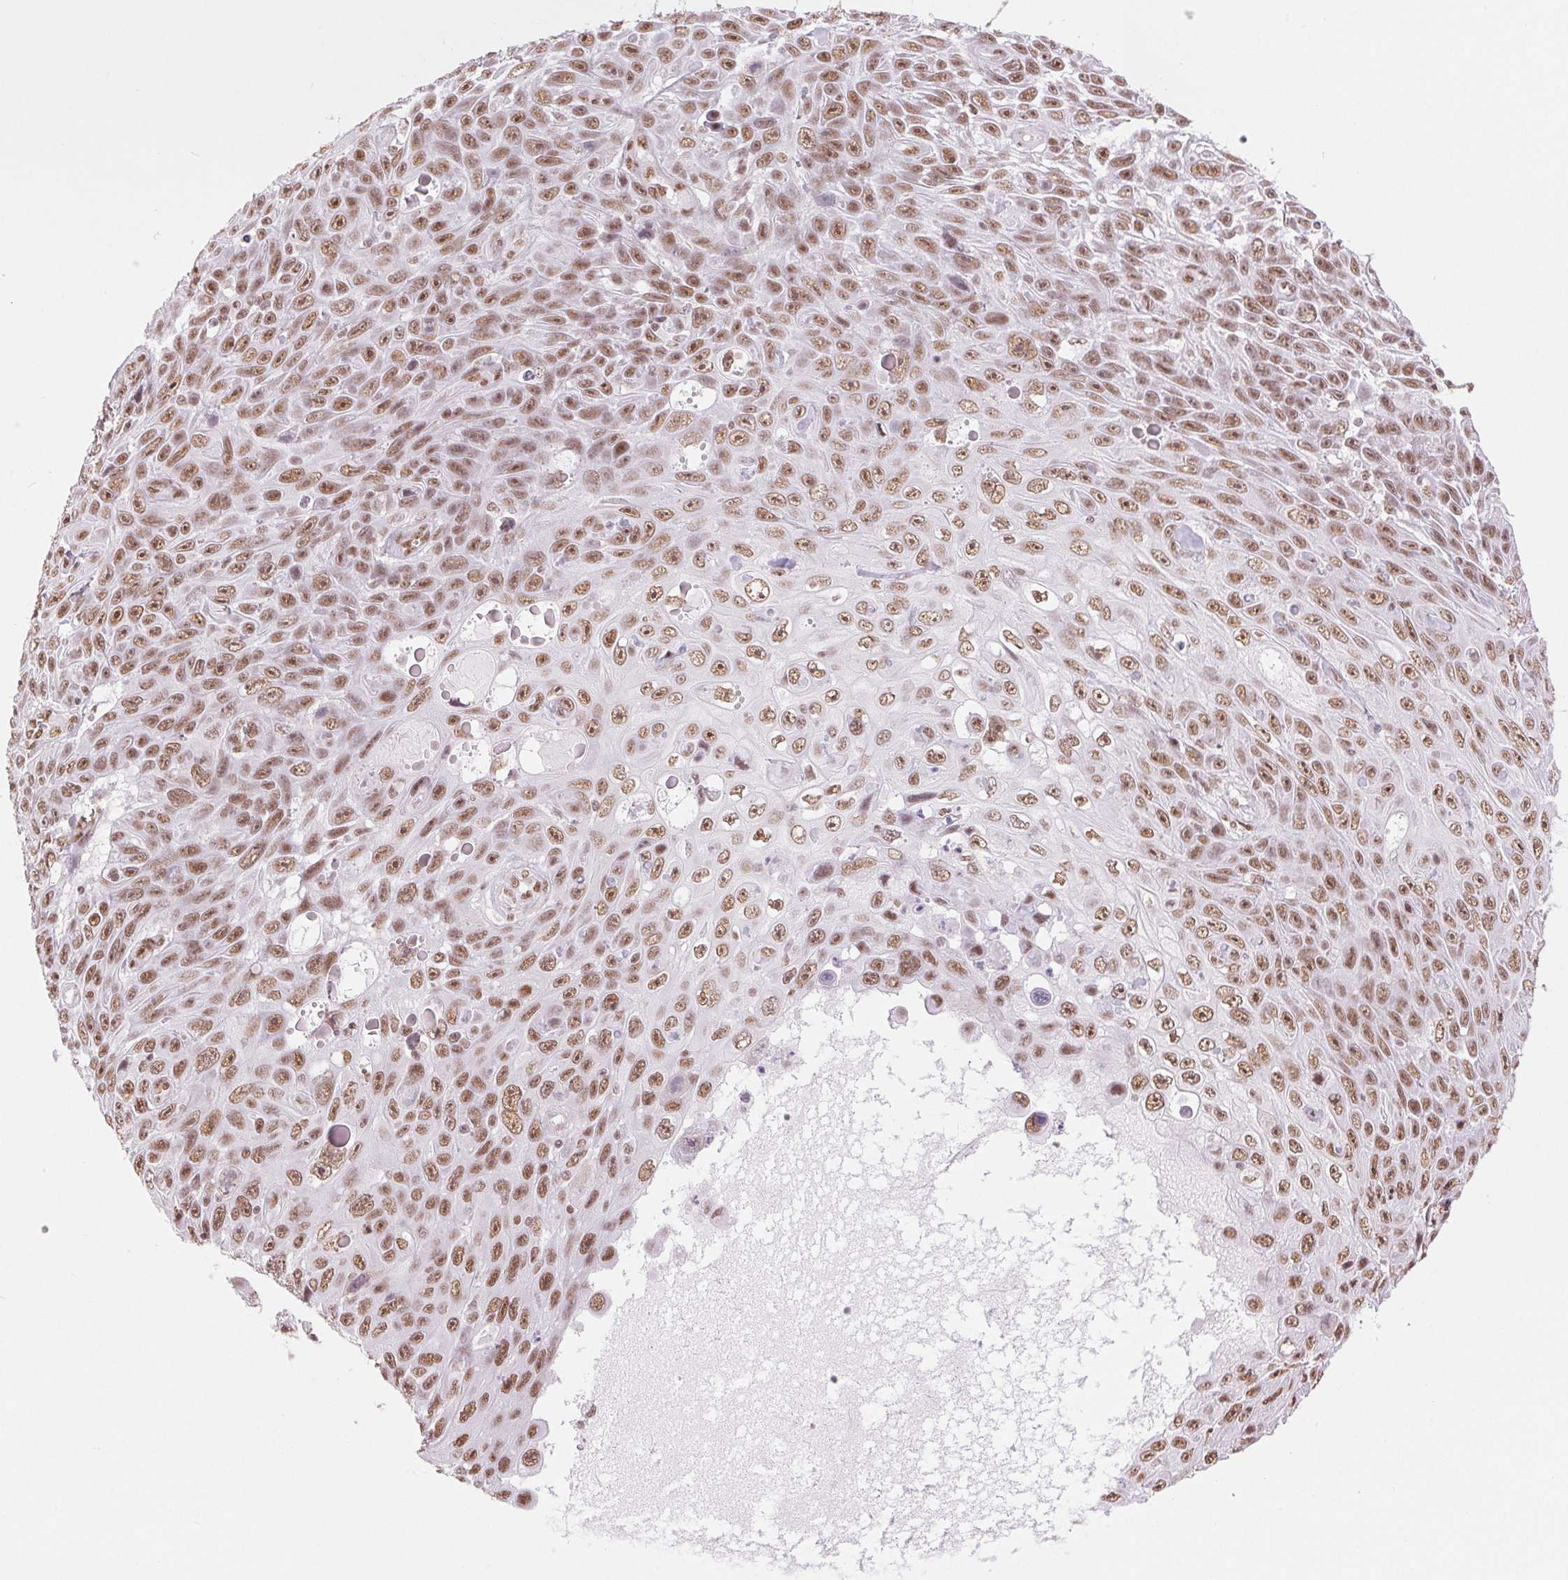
{"staining": {"intensity": "moderate", "quantity": ">75%", "location": "nuclear"}, "tissue": "skin cancer", "cell_type": "Tumor cells", "image_type": "cancer", "snomed": [{"axis": "morphology", "description": "Squamous cell carcinoma, NOS"}, {"axis": "topography", "description": "Skin"}], "caption": "Immunohistochemistry (IHC) of skin cancer displays medium levels of moderate nuclear staining in approximately >75% of tumor cells.", "gene": "ZFR2", "patient": {"sex": "male", "age": 82}}